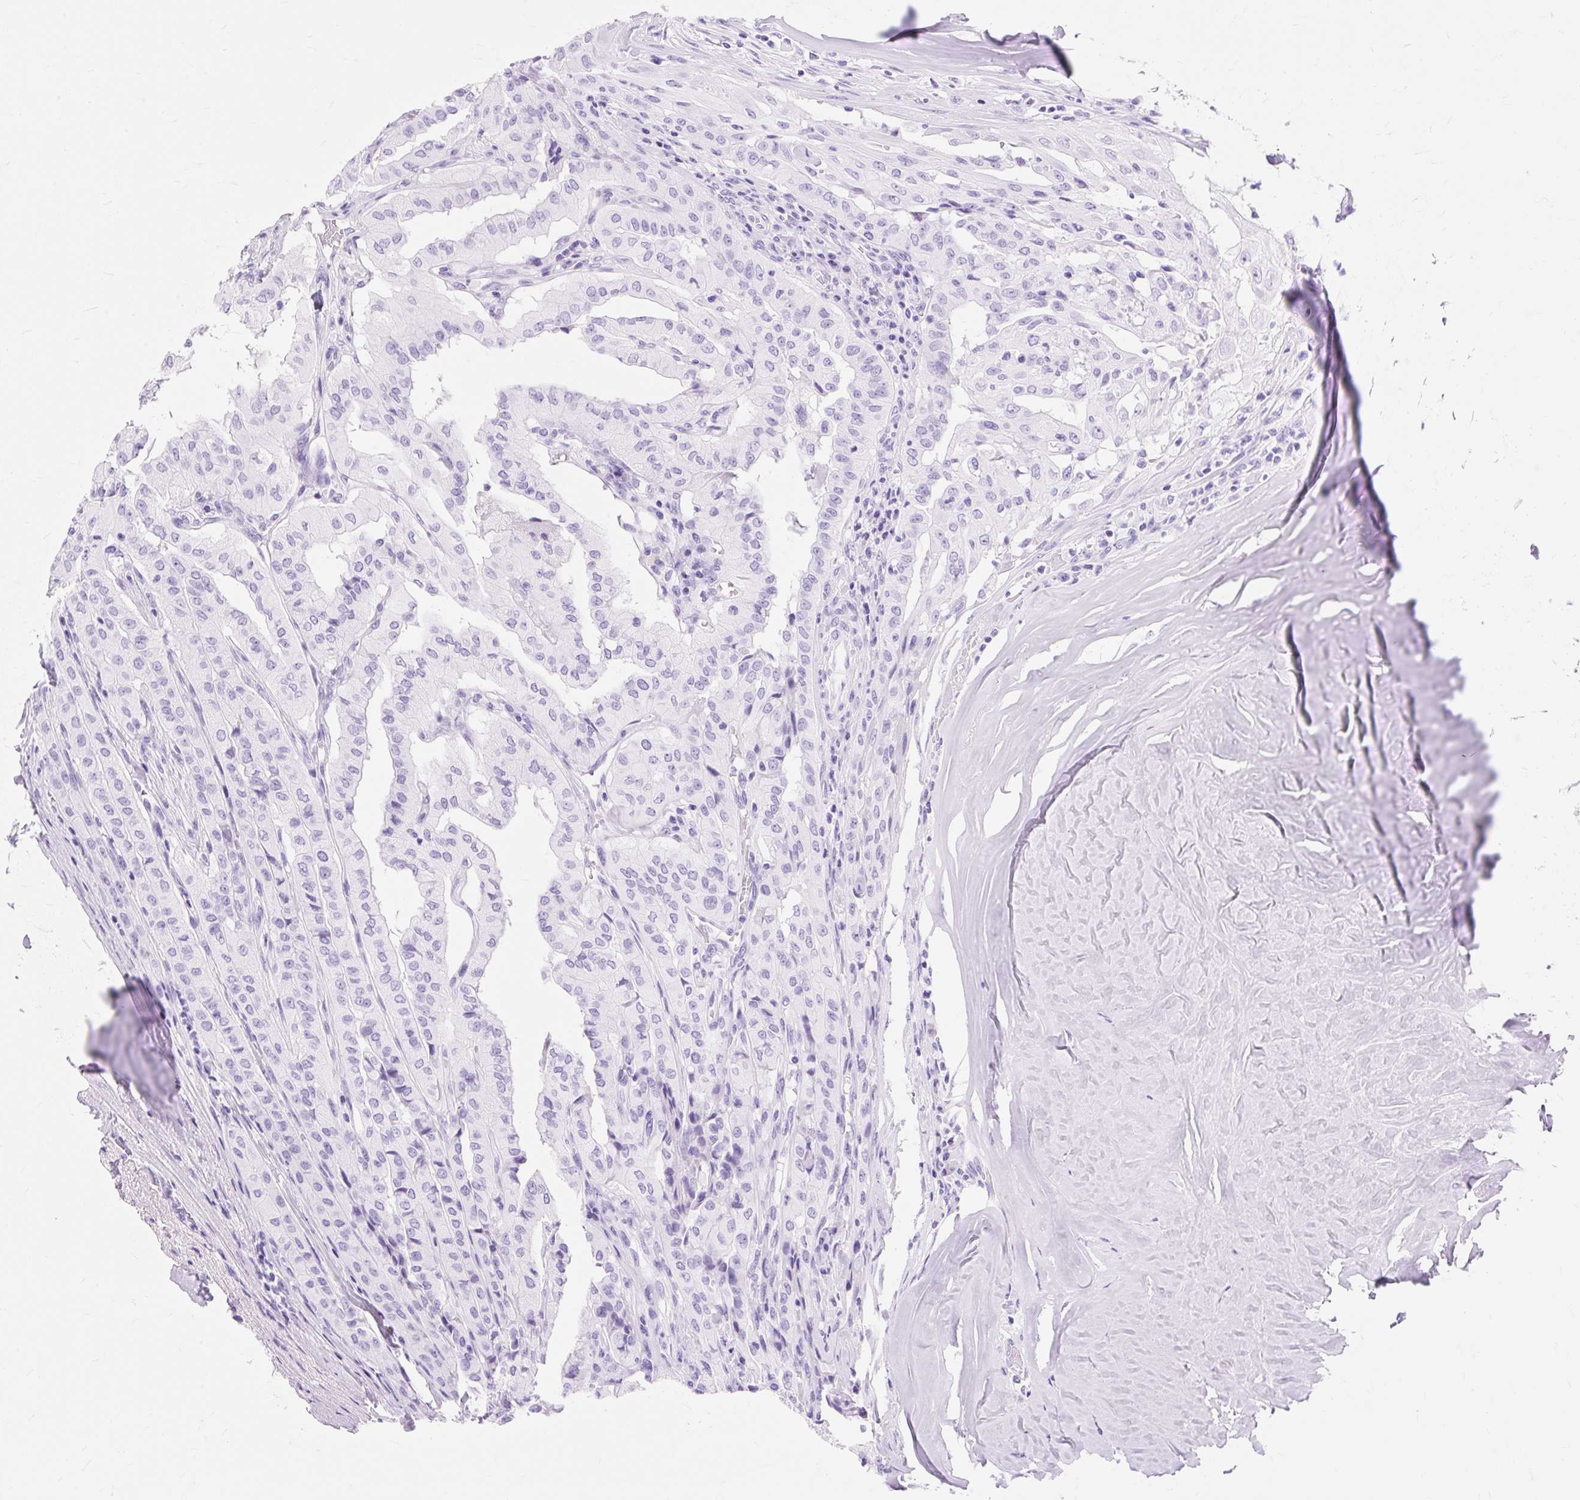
{"staining": {"intensity": "negative", "quantity": "none", "location": "none"}, "tissue": "thyroid cancer", "cell_type": "Tumor cells", "image_type": "cancer", "snomed": [{"axis": "morphology", "description": "Papillary adenocarcinoma, NOS"}, {"axis": "topography", "description": "Thyroid gland"}], "caption": "Tumor cells show no significant staining in papillary adenocarcinoma (thyroid).", "gene": "MBP", "patient": {"sex": "female", "age": 59}}